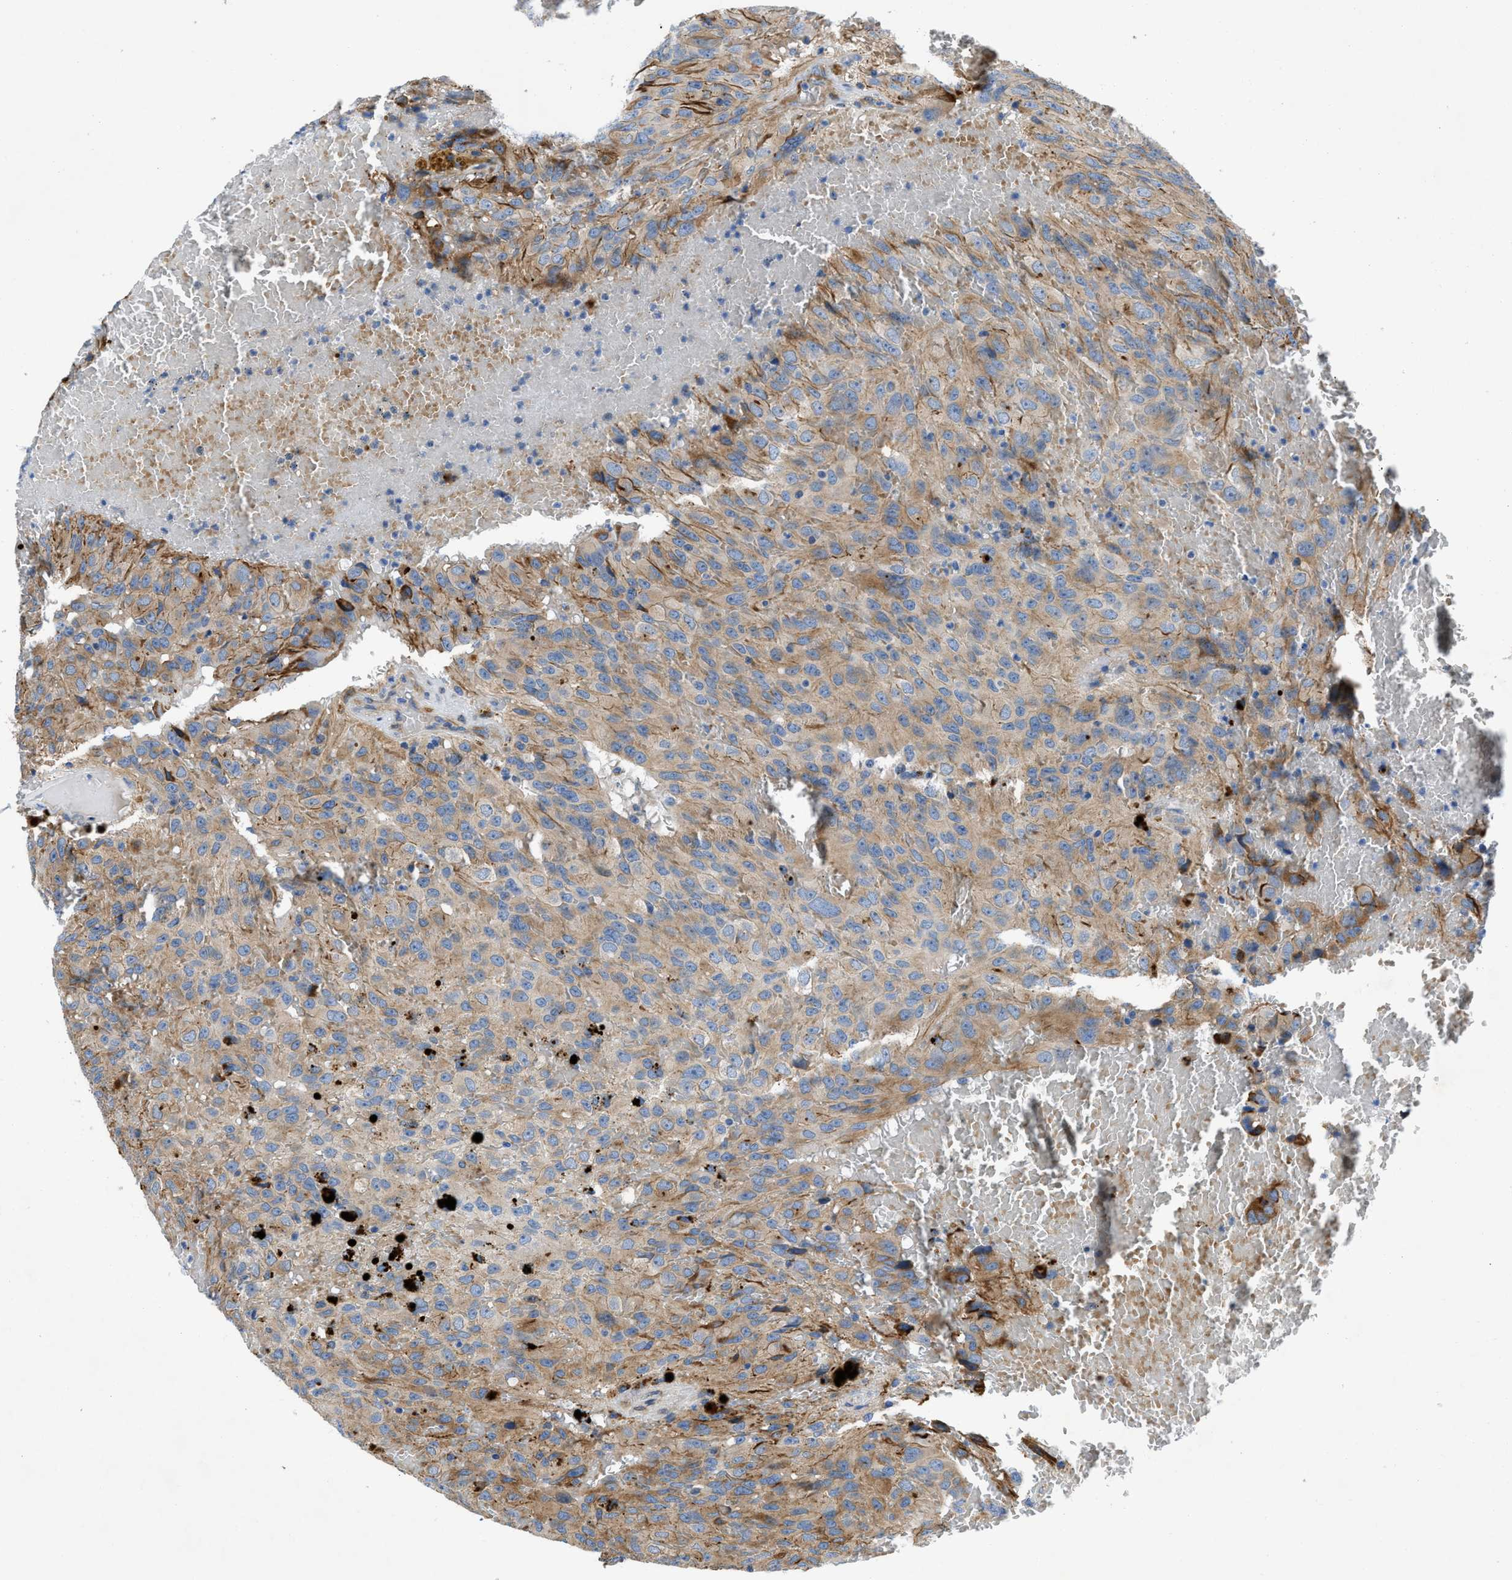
{"staining": {"intensity": "moderate", "quantity": "25%-75%", "location": "cytoplasmic/membranous"}, "tissue": "glioma", "cell_type": "Tumor cells", "image_type": "cancer", "snomed": [{"axis": "morphology", "description": "Glioma, malignant, High grade"}, {"axis": "topography", "description": "Brain"}], "caption": "This micrograph displays IHC staining of human high-grade glioma (malignant), with medium moderate cytoplasmic/membranous expression in about 25%-75% of tumor cells.", "gene": "TMEM248", "patient": {"sex": "male", "age": 32}}